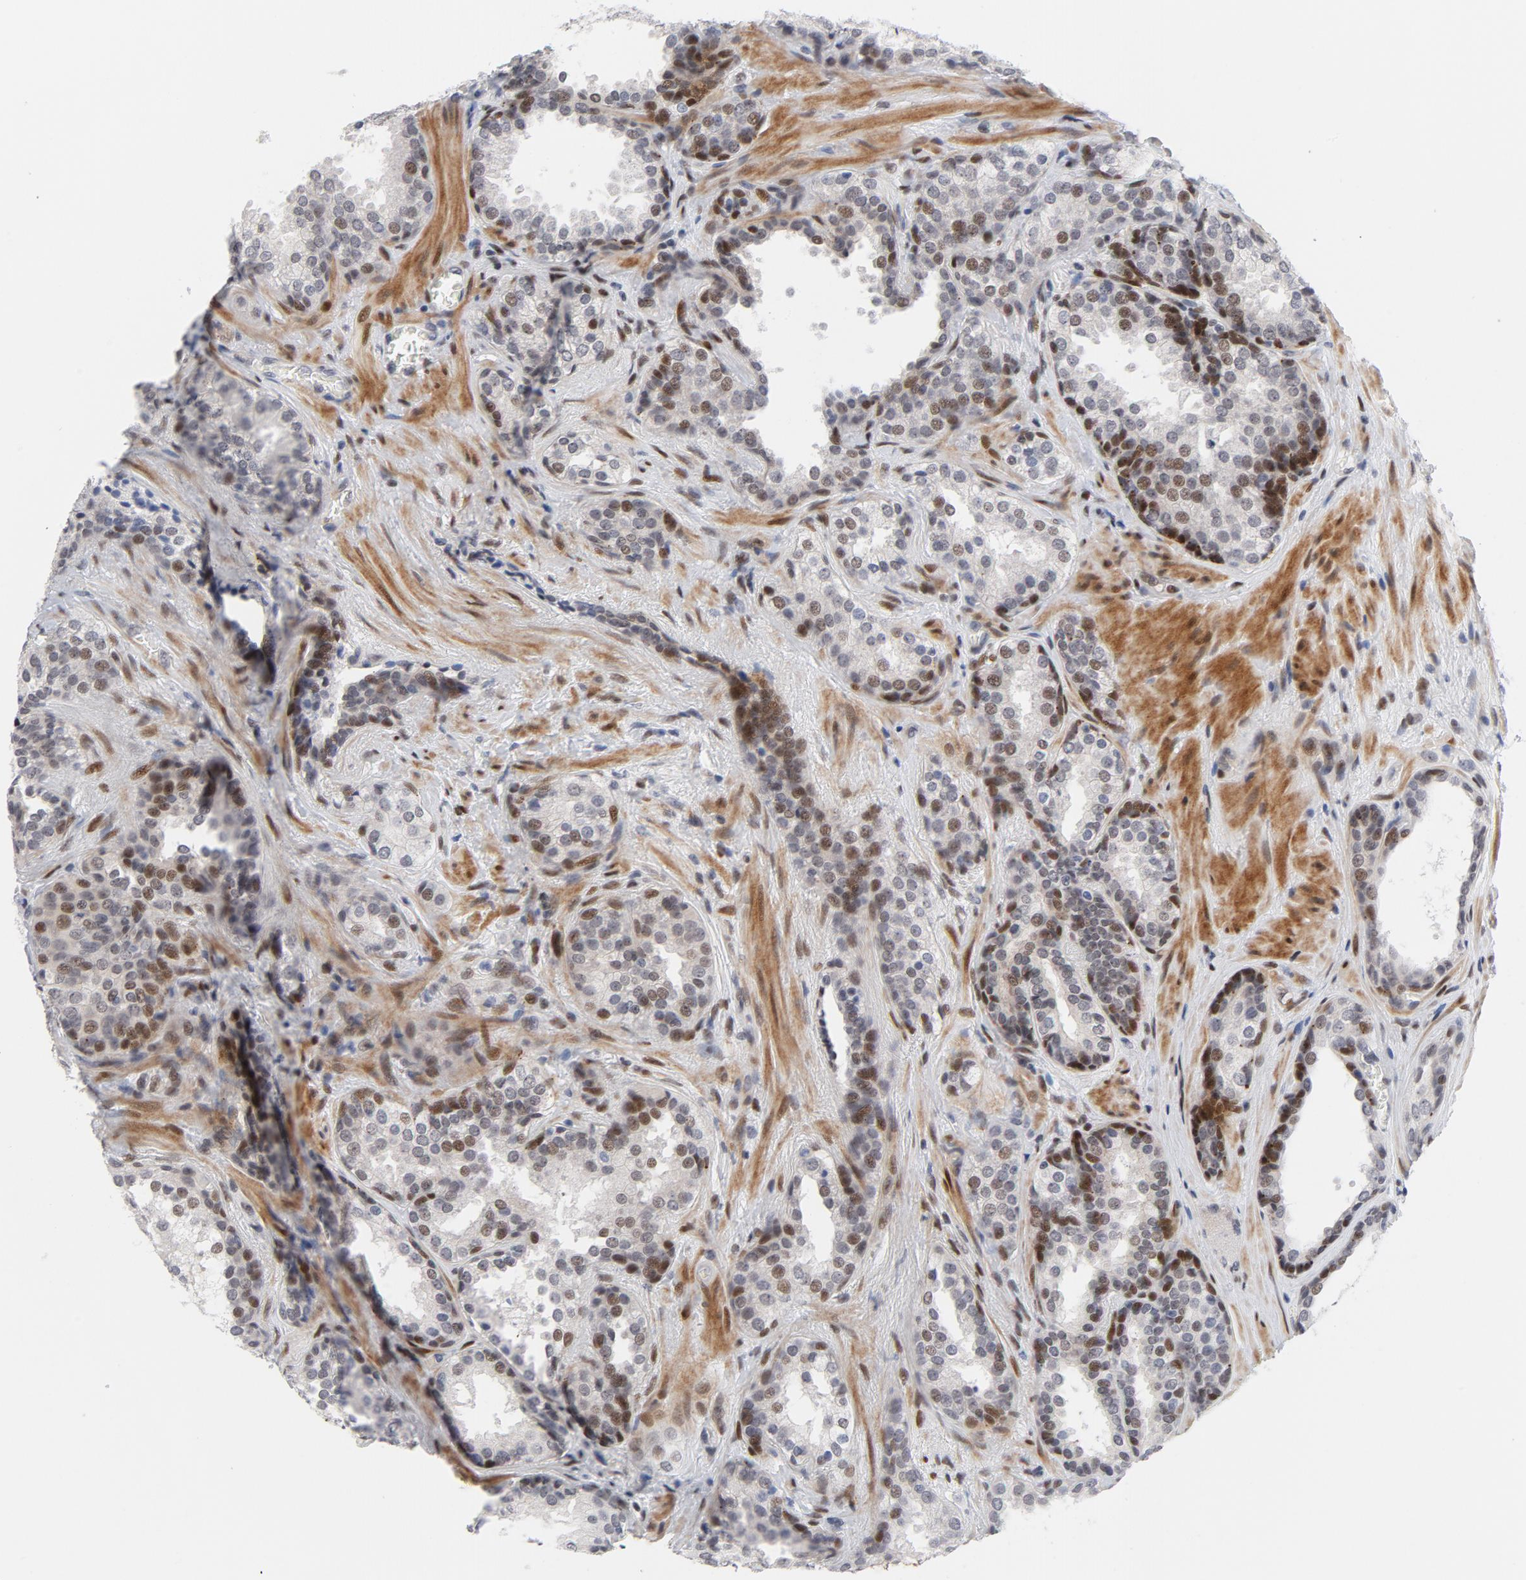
{"staining": {"intensity": "moderate", "quantity": "<25%", "location": "nuclear"}, "tissue": "prostate cancer", "cell_type": "Tumor cells", "image_type": "cancer", "snomed": [{"axis": "morphology", "description": "Adenocarcinoma, High grade"}, {"axis": "topography", "description": "Prostate"}], "caption": "Prostate cancer (high-grade adenocarcinoma) stained for a protein shows moderate nuclear positivity in tumor cells.", "gene": "NFIC", "patient": {"sex": "male", "age": 70}}